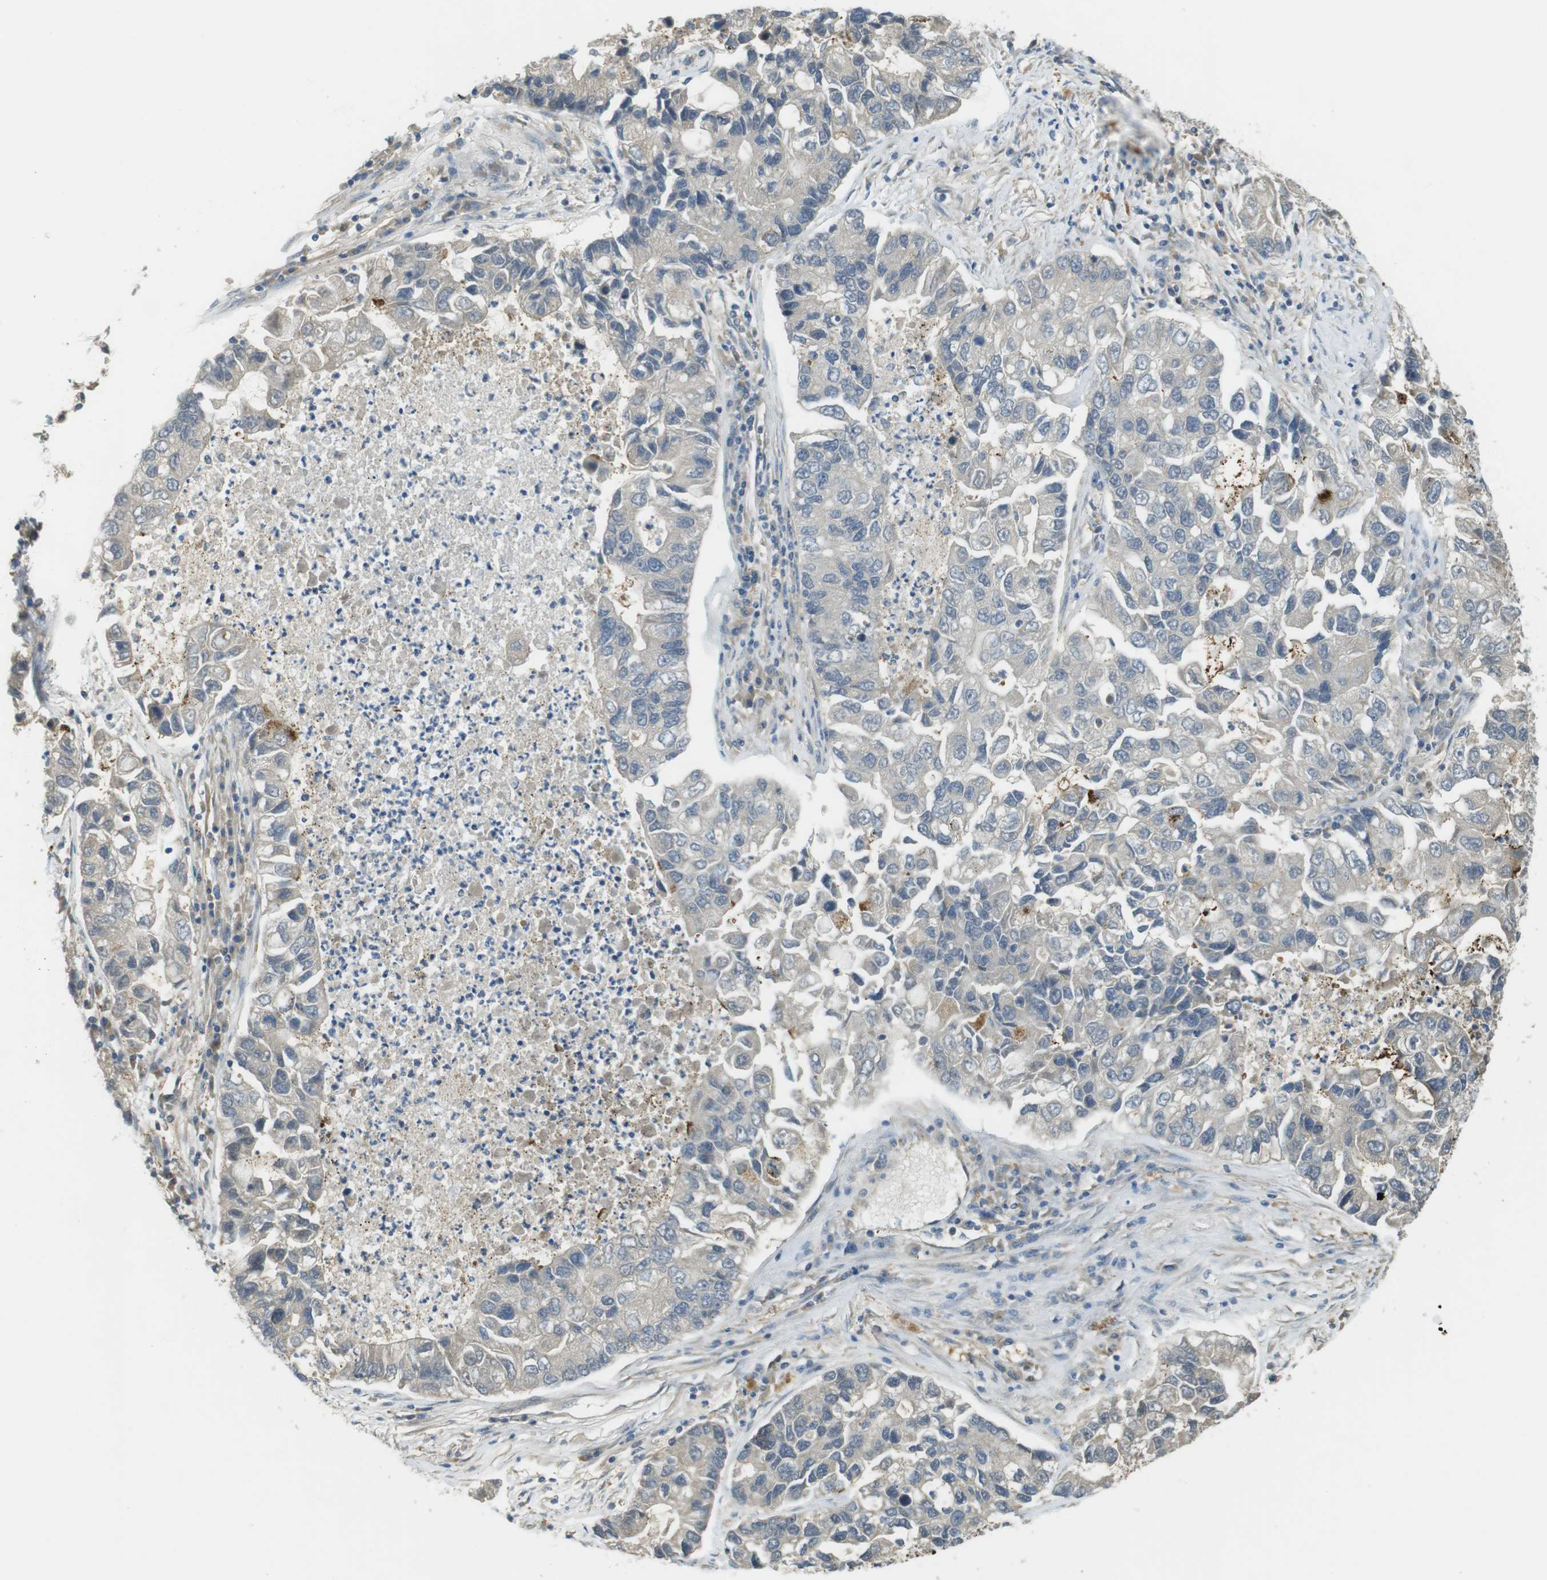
{"staining": {"intensity": "negative", "quantity": "none", "location": "none"}, "tissue": "lung cancer", "cell_type": "Tumor cells", "image_type": "cancer", "snomed": [{"axis": "morphology", "description": "Adenocarcinoma, NOS"}, {"axis": "topography", "description": "Lung"}], "caption": "Protein analysis of lung adenocarcinoma shows no significant staining in tumor cells.", "gene": "ABHD15", "patient": {"sex": "female", "age": 51}}